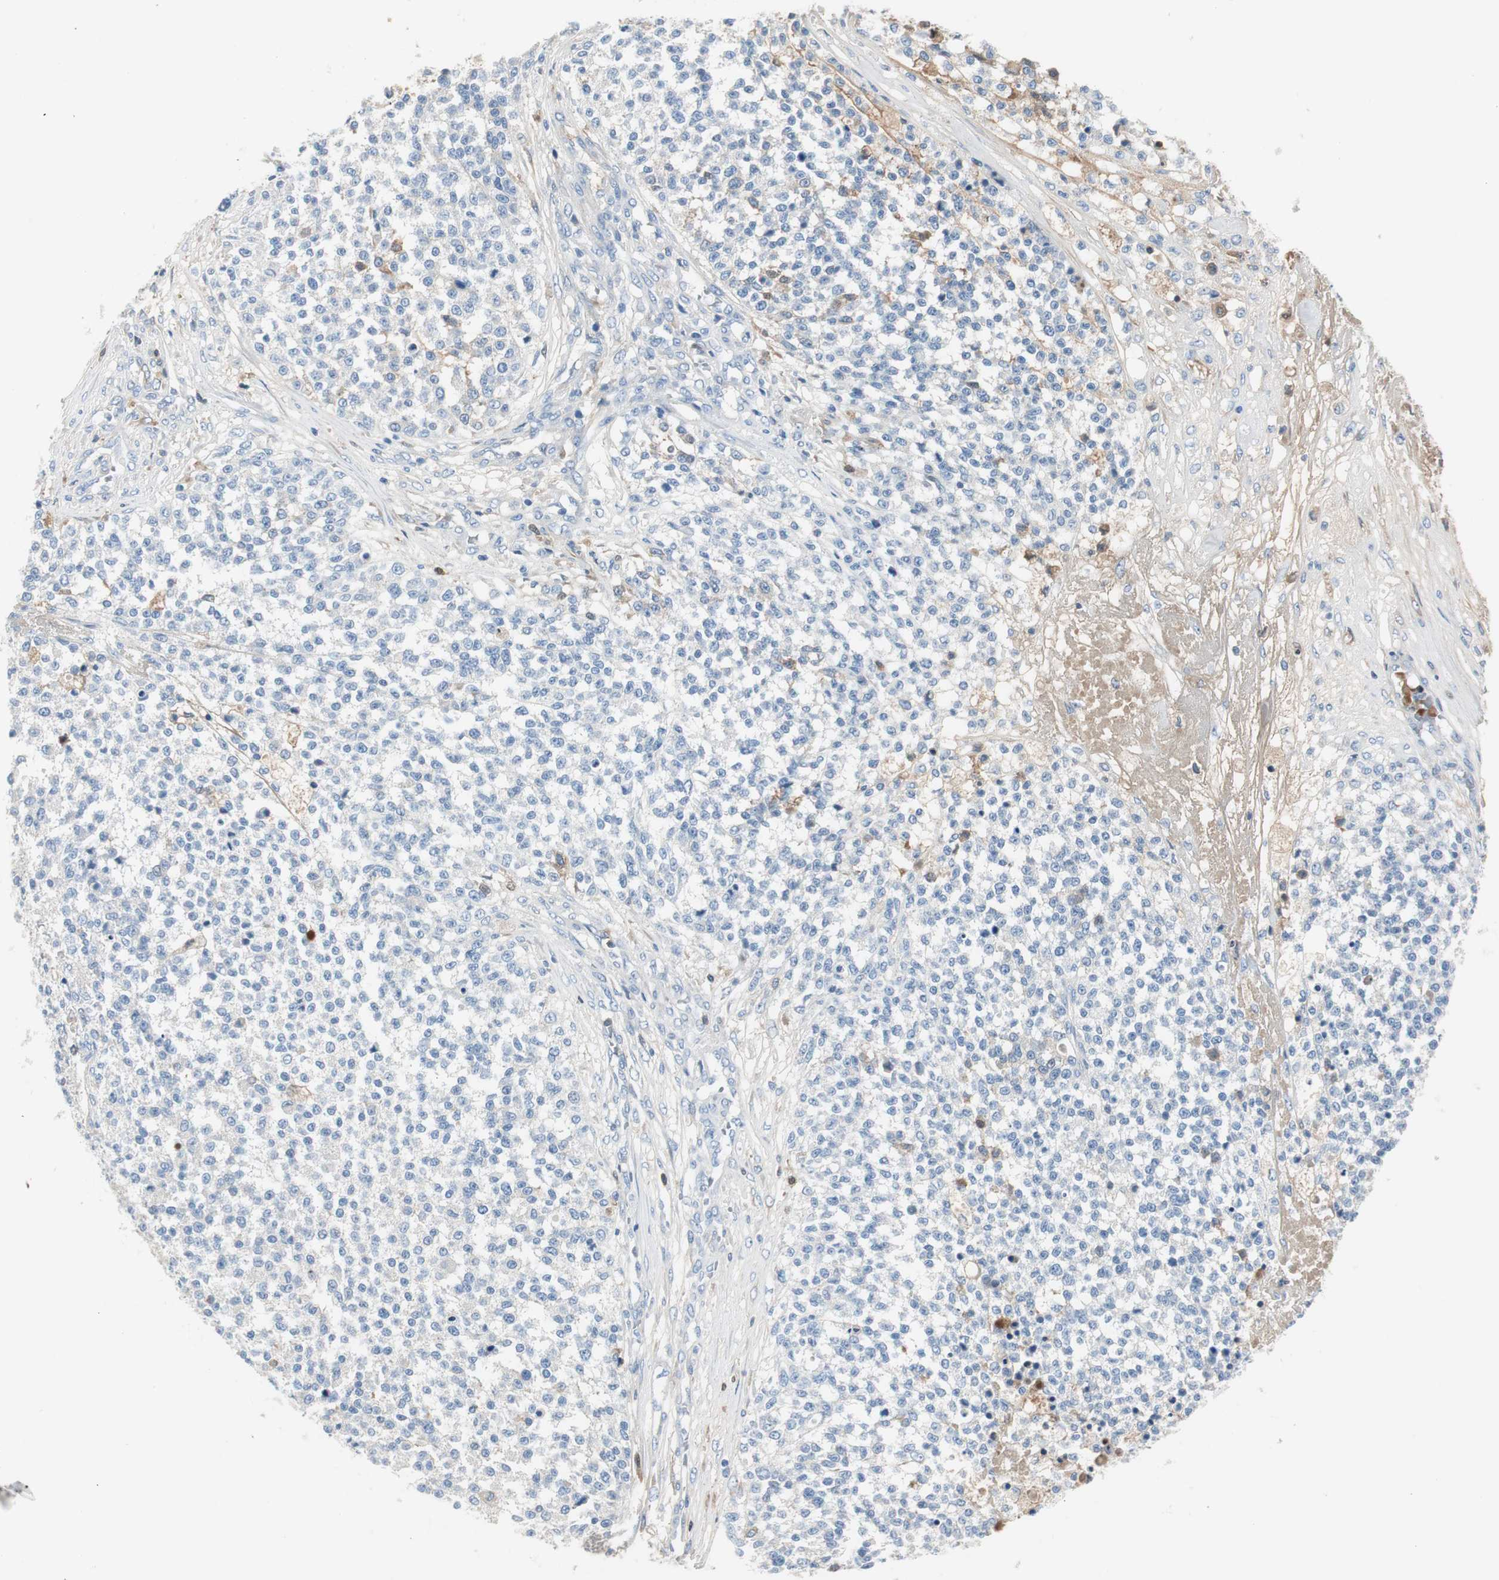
{"staining": {"intensity": "negative", "quantity": "none", "location": "none"}, "tissue": "testis cancer", "cell_type": "Tumor cells", "image_type": "cancer", "snomed": [{"axis": "morphology", "description": "Seminoma, NOS"}, {"axis": "topography", "description": "Testis"}], "caption": "Tumor cells show no significant positivity in testis cancer (seminoma).", "gene": "SERPINF1", "patient": {"sex": "male", "age": 59}}